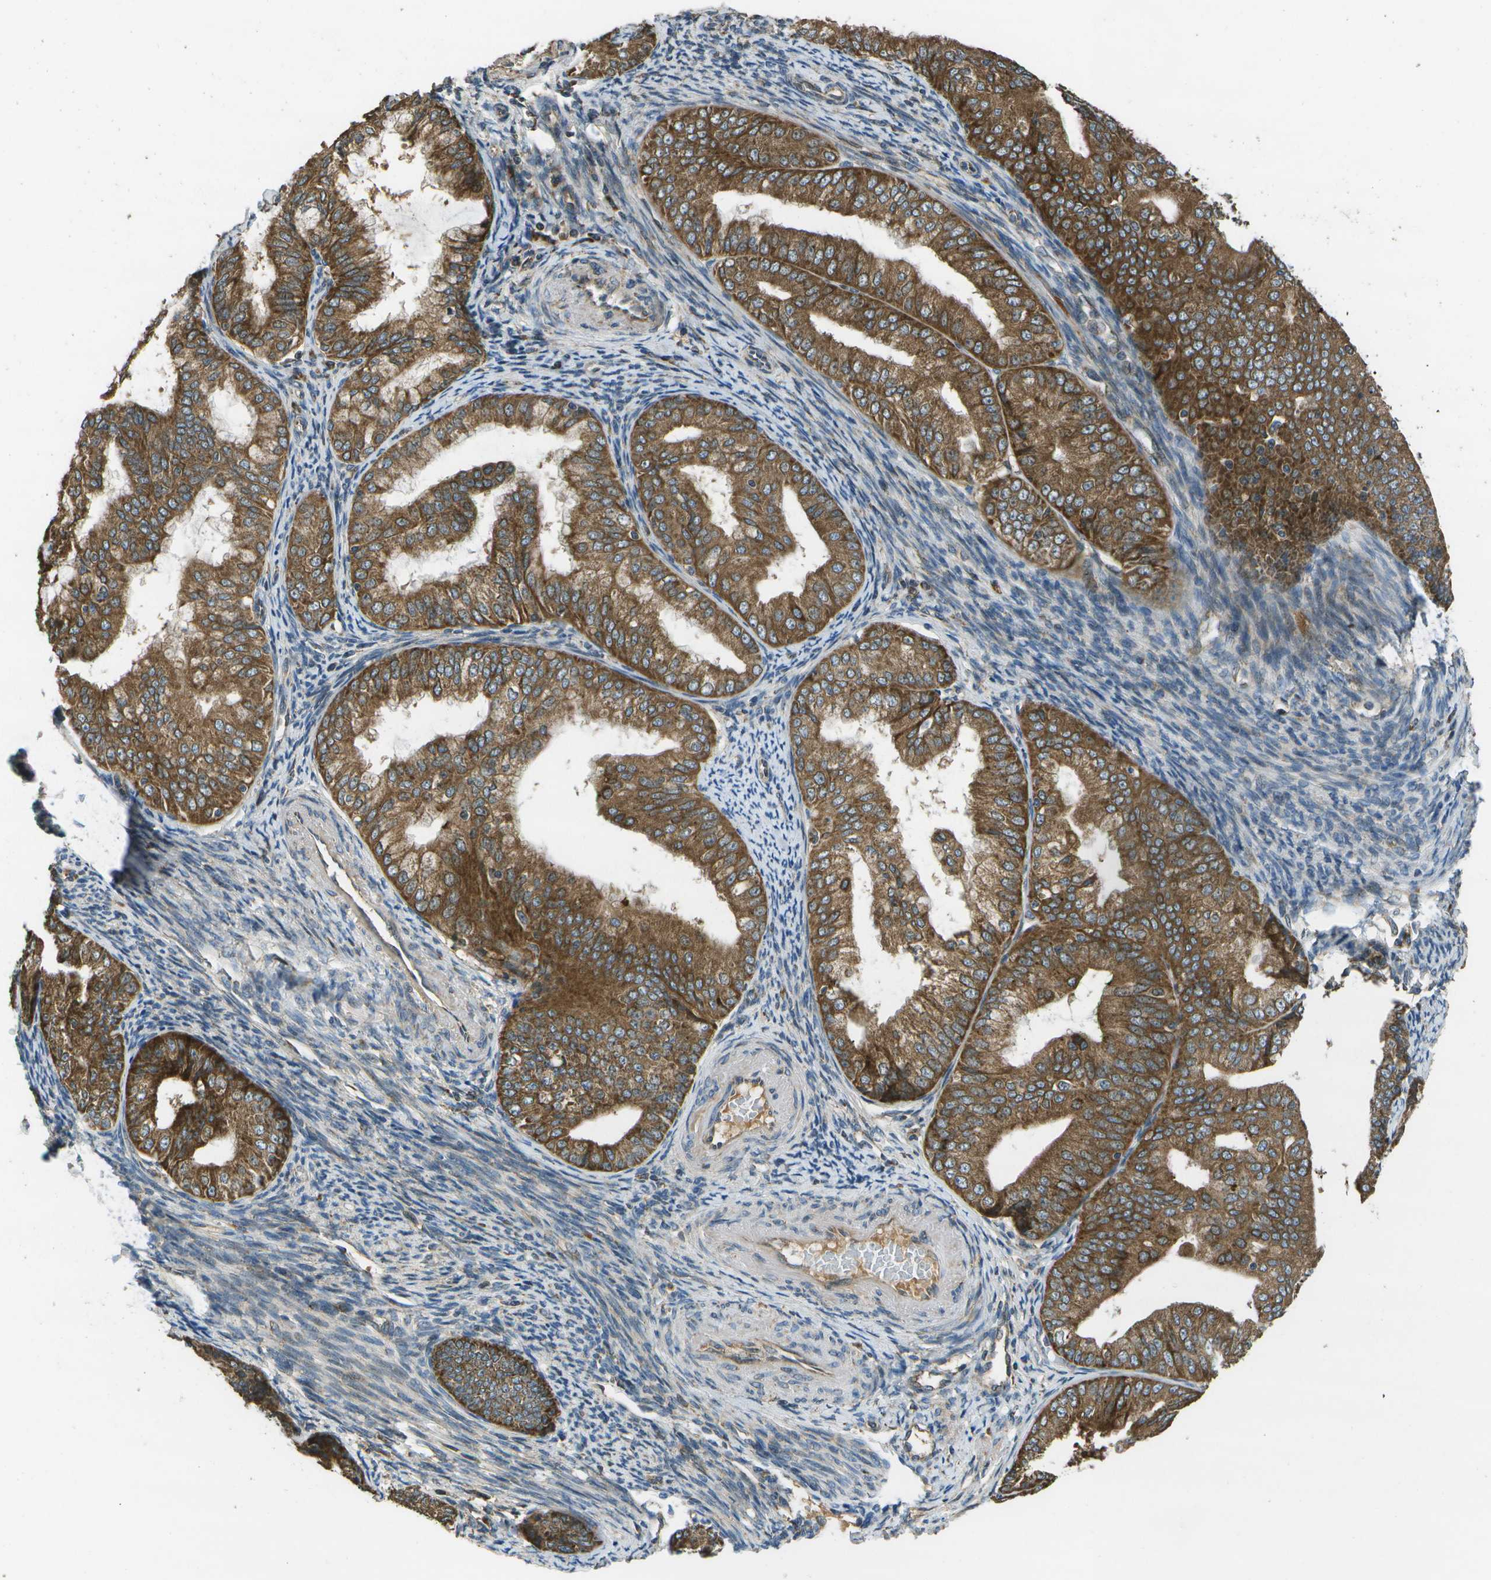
{"staining": {"intensity": "moderate", "quantity": ">75%", "location": "cytoplasmic/membranous"}, "tissue": "endometrial cancer", "cell_type": "Tumor cells", "image_type": "cancer", "snomed": [{"axis": "morphology", "description": "Adenocarcinoma, NOS"}, {"axis": "topography", "description": "Endometrium"}], "caption": "Endometrial adenocarcinoma was stained to show a protein in brown. There is medium levels of moderate cytoplasmic/membranous staining in approximately >75% of tumor cells.", "gene": "HFE", "patient": {"sex": "female", "age": 63}}